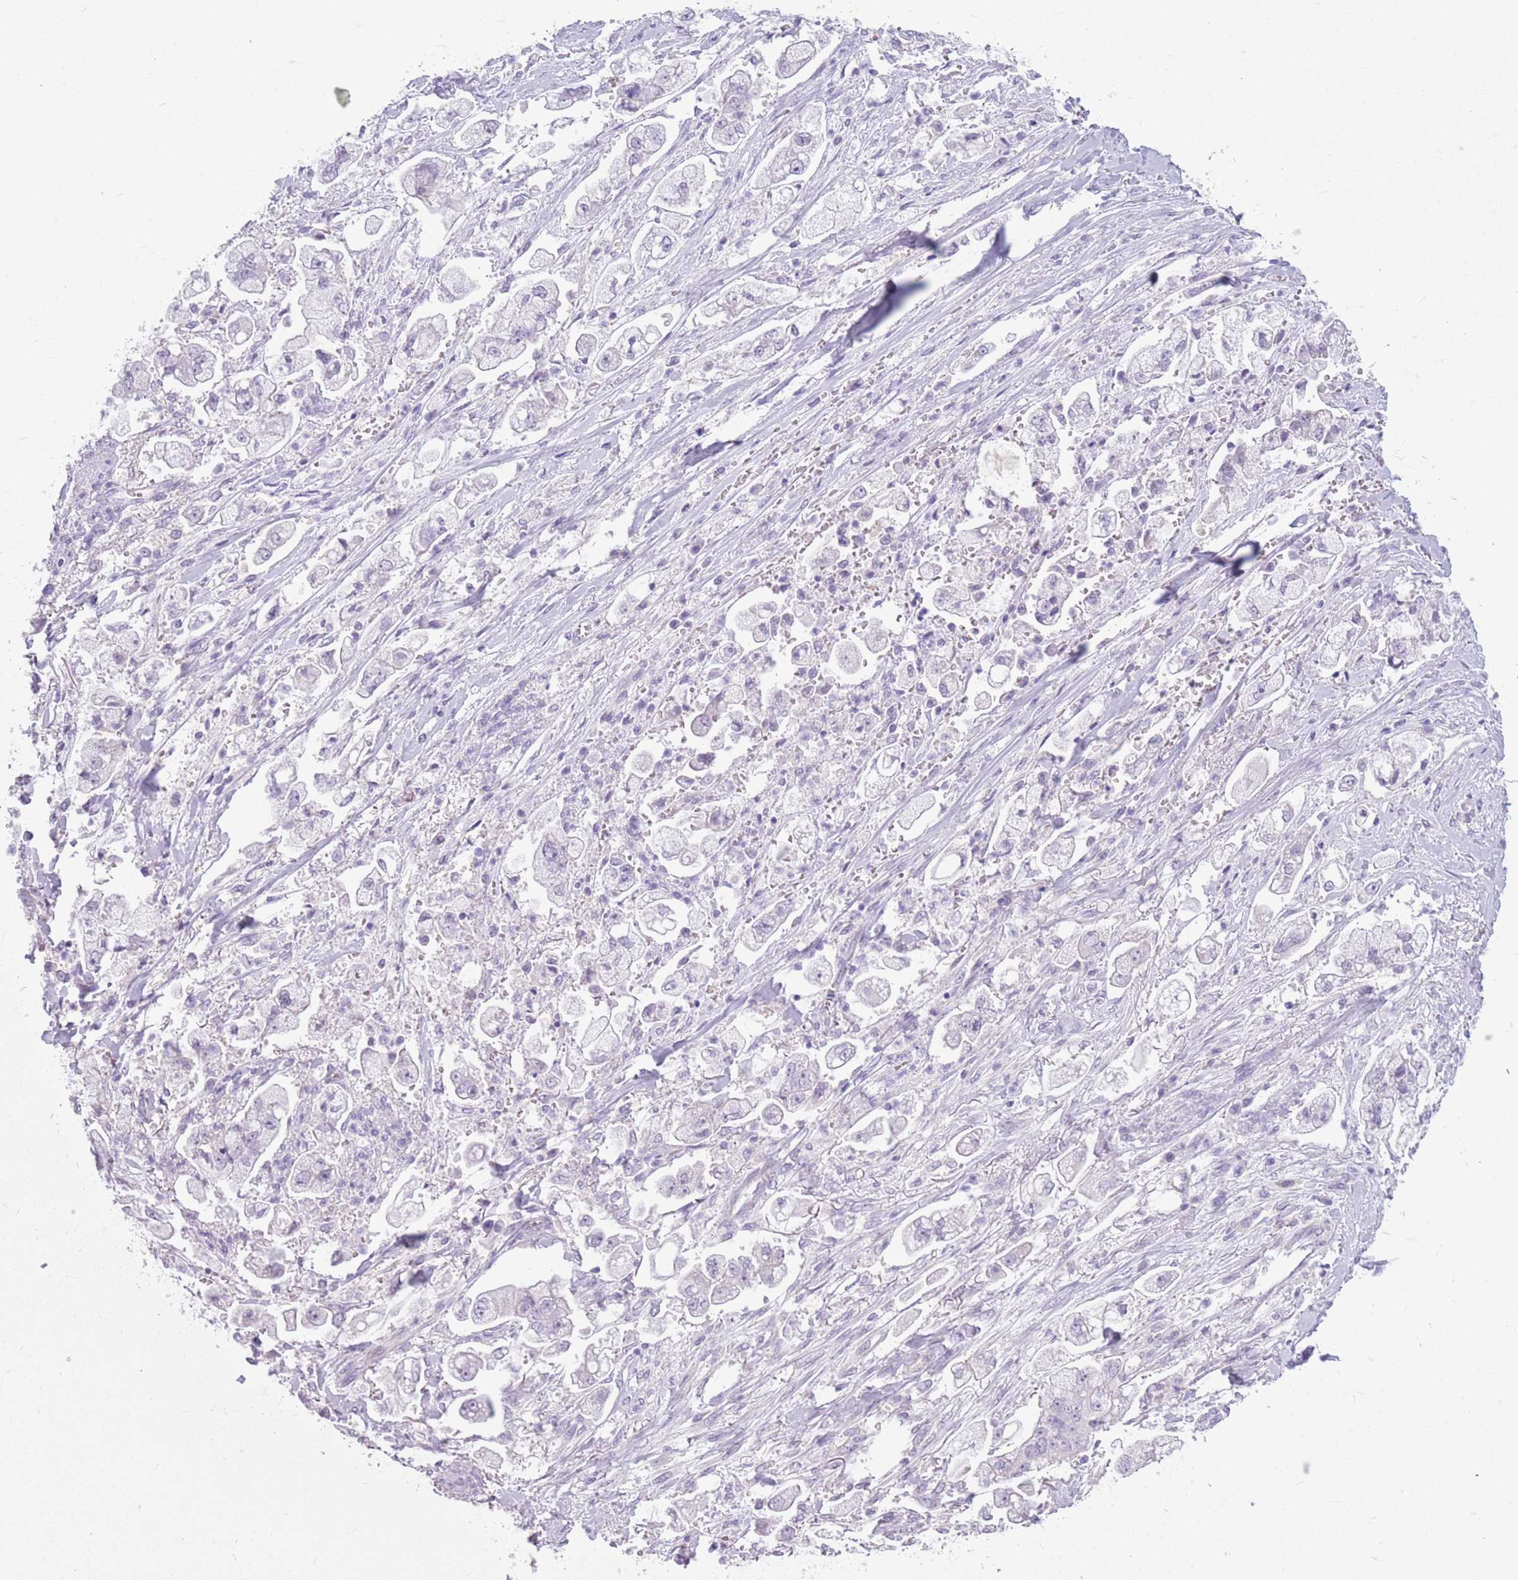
{"staining": {"intensity": "negative", "quantity": "none", "location": "none"}, "tissue": "stomach cancer", "cell_type": "Tumor cells", "image_type": "cancer", "snomed": [{"axis": "morphology", "description": "Adenocarcinoma, NOS"}, {"axis": "topography", "description": "Stomach"}], "caption": "IHC image of adenocarcinoma (stomach) stained for a protein (brown), which demonstrates no expression in tumor cells.", "gene": "SNX6", "patient": {"sex": "male", "age": 62}}